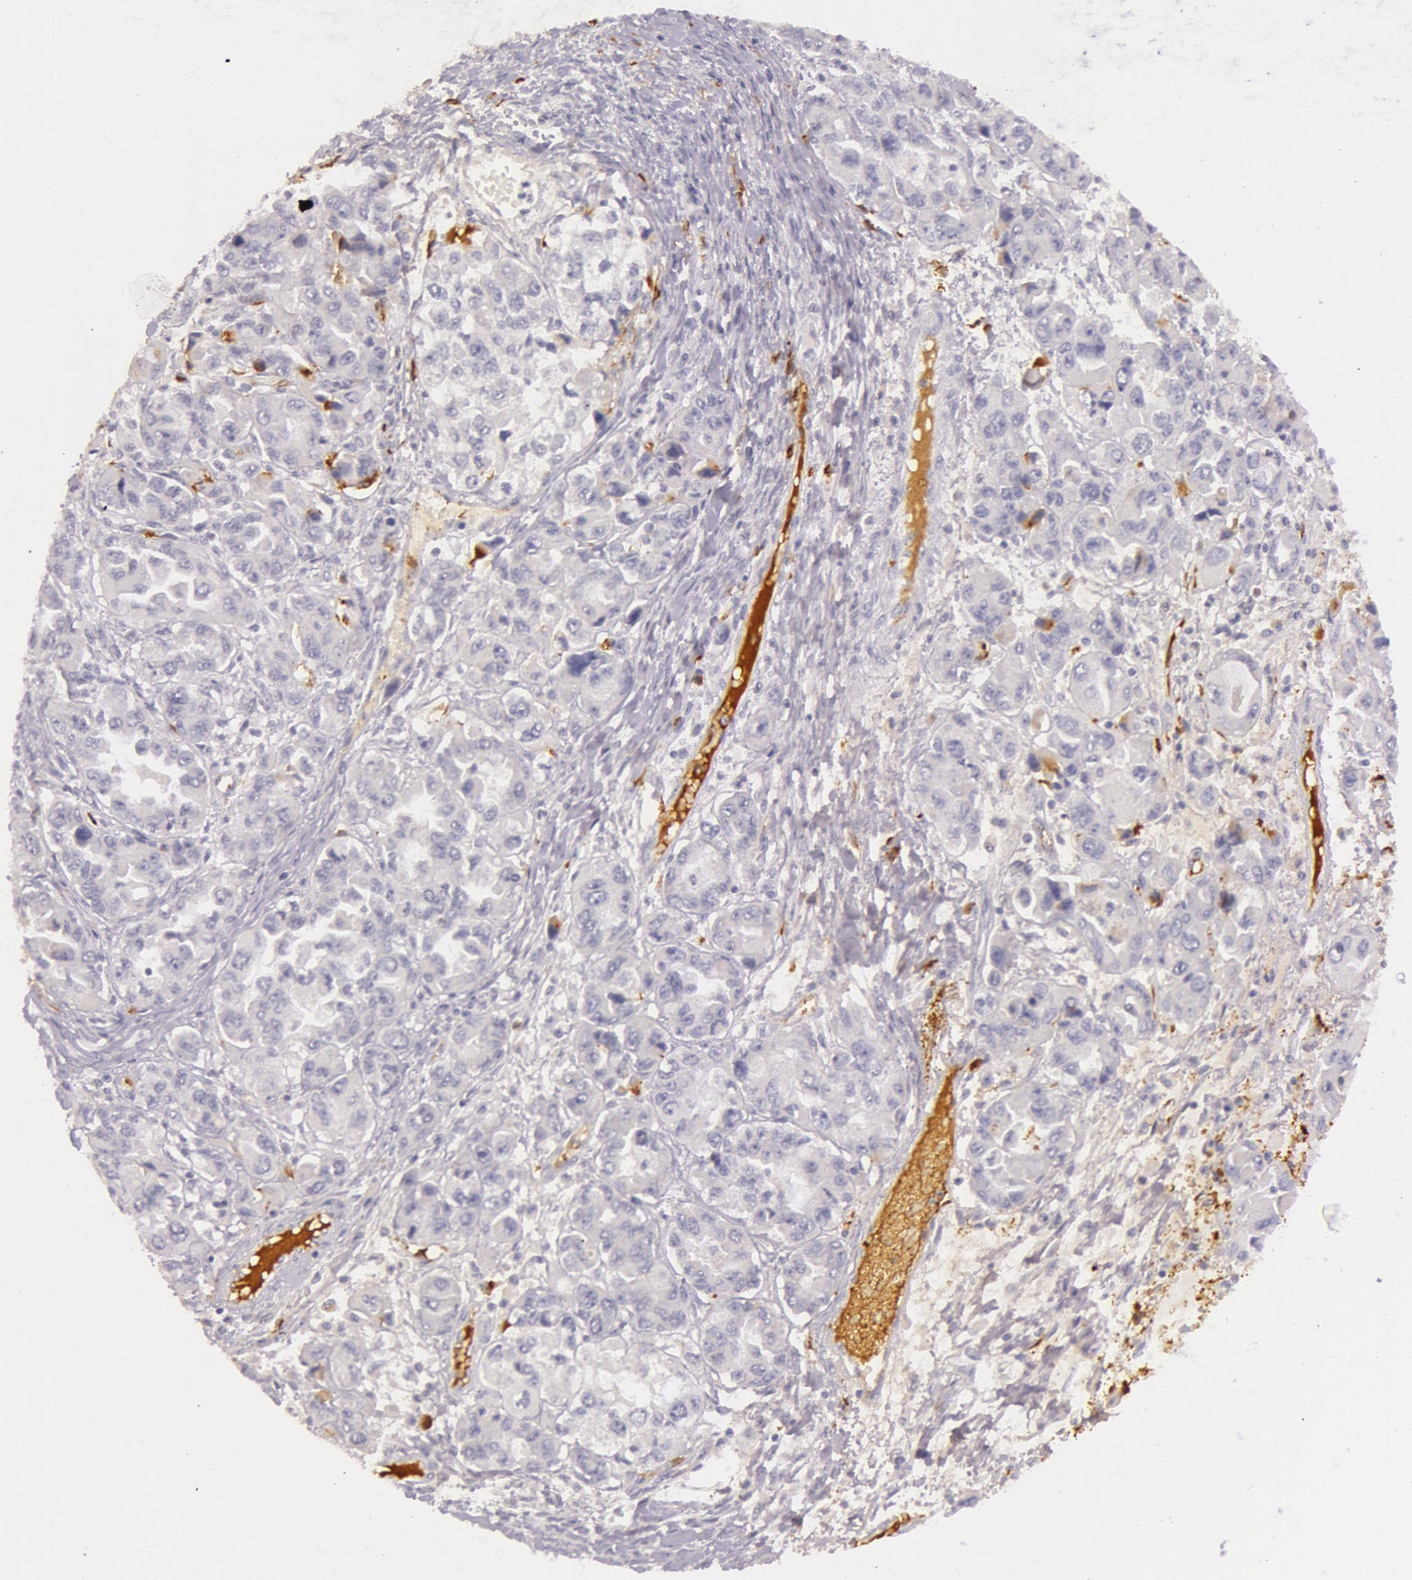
{"staining": {"intensity": "negative", "quantity": "none", "location": "none"}, "tissue": "ovarian cancer", "cell_type": "Tumor cells", "image_type": "cancer", "snomed": [{"axis": "morphology", "description": "Cystadenocarcinoma, serous, NOS"}, {"axis": "topography", "description": "Ovary"}], "caption": "This is a histopathology image of immunohistochemistry staining of ovarian cancer (serous cystadenocarcinoma), which shows no expression in tumor cells. (DAB immunohistochemistry, high magnification).", "gene": "C4BPA", "patient": {"sex": "female", "age": 84}}